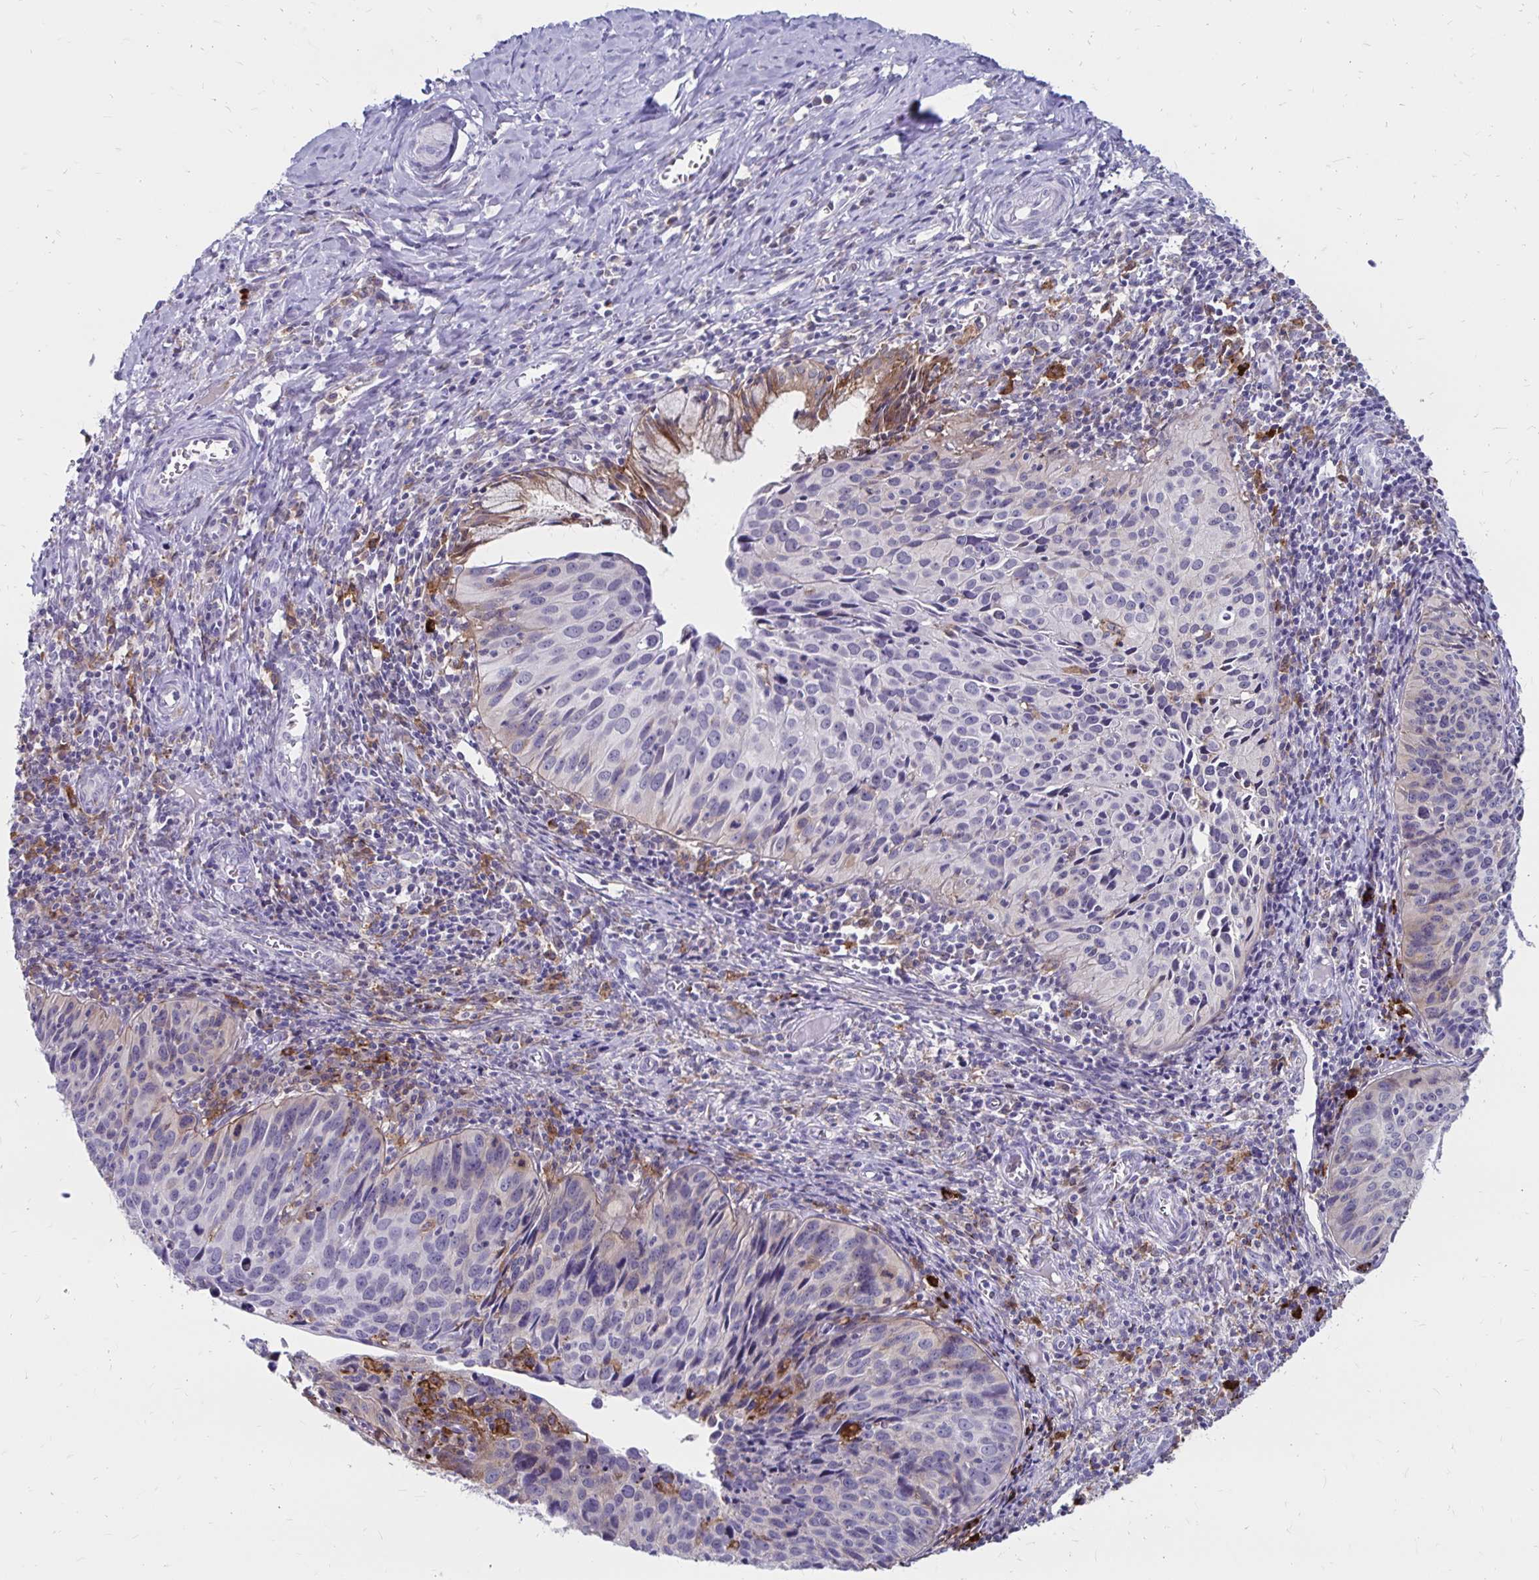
{"staining": {"intensity": "negative", "quantity": "none", "location": "none"}, "tissue": "cervical cancer", "cell_type": "Tumor cells", "image_type": "cancer", "snomed": [{"axis": "morphology", "description": "Squamous cell carcinoma, NOS"}, {"axis": "topography", "description": "Cervix"}], "caption": "This is an immunohistochemistry (IHC) micrograph of cervical cancer (squamous cell carcinoma). There is no positivity in tumor cells.", "gene": "TNS3", "patient": {"sex": "female", "age": 31}}